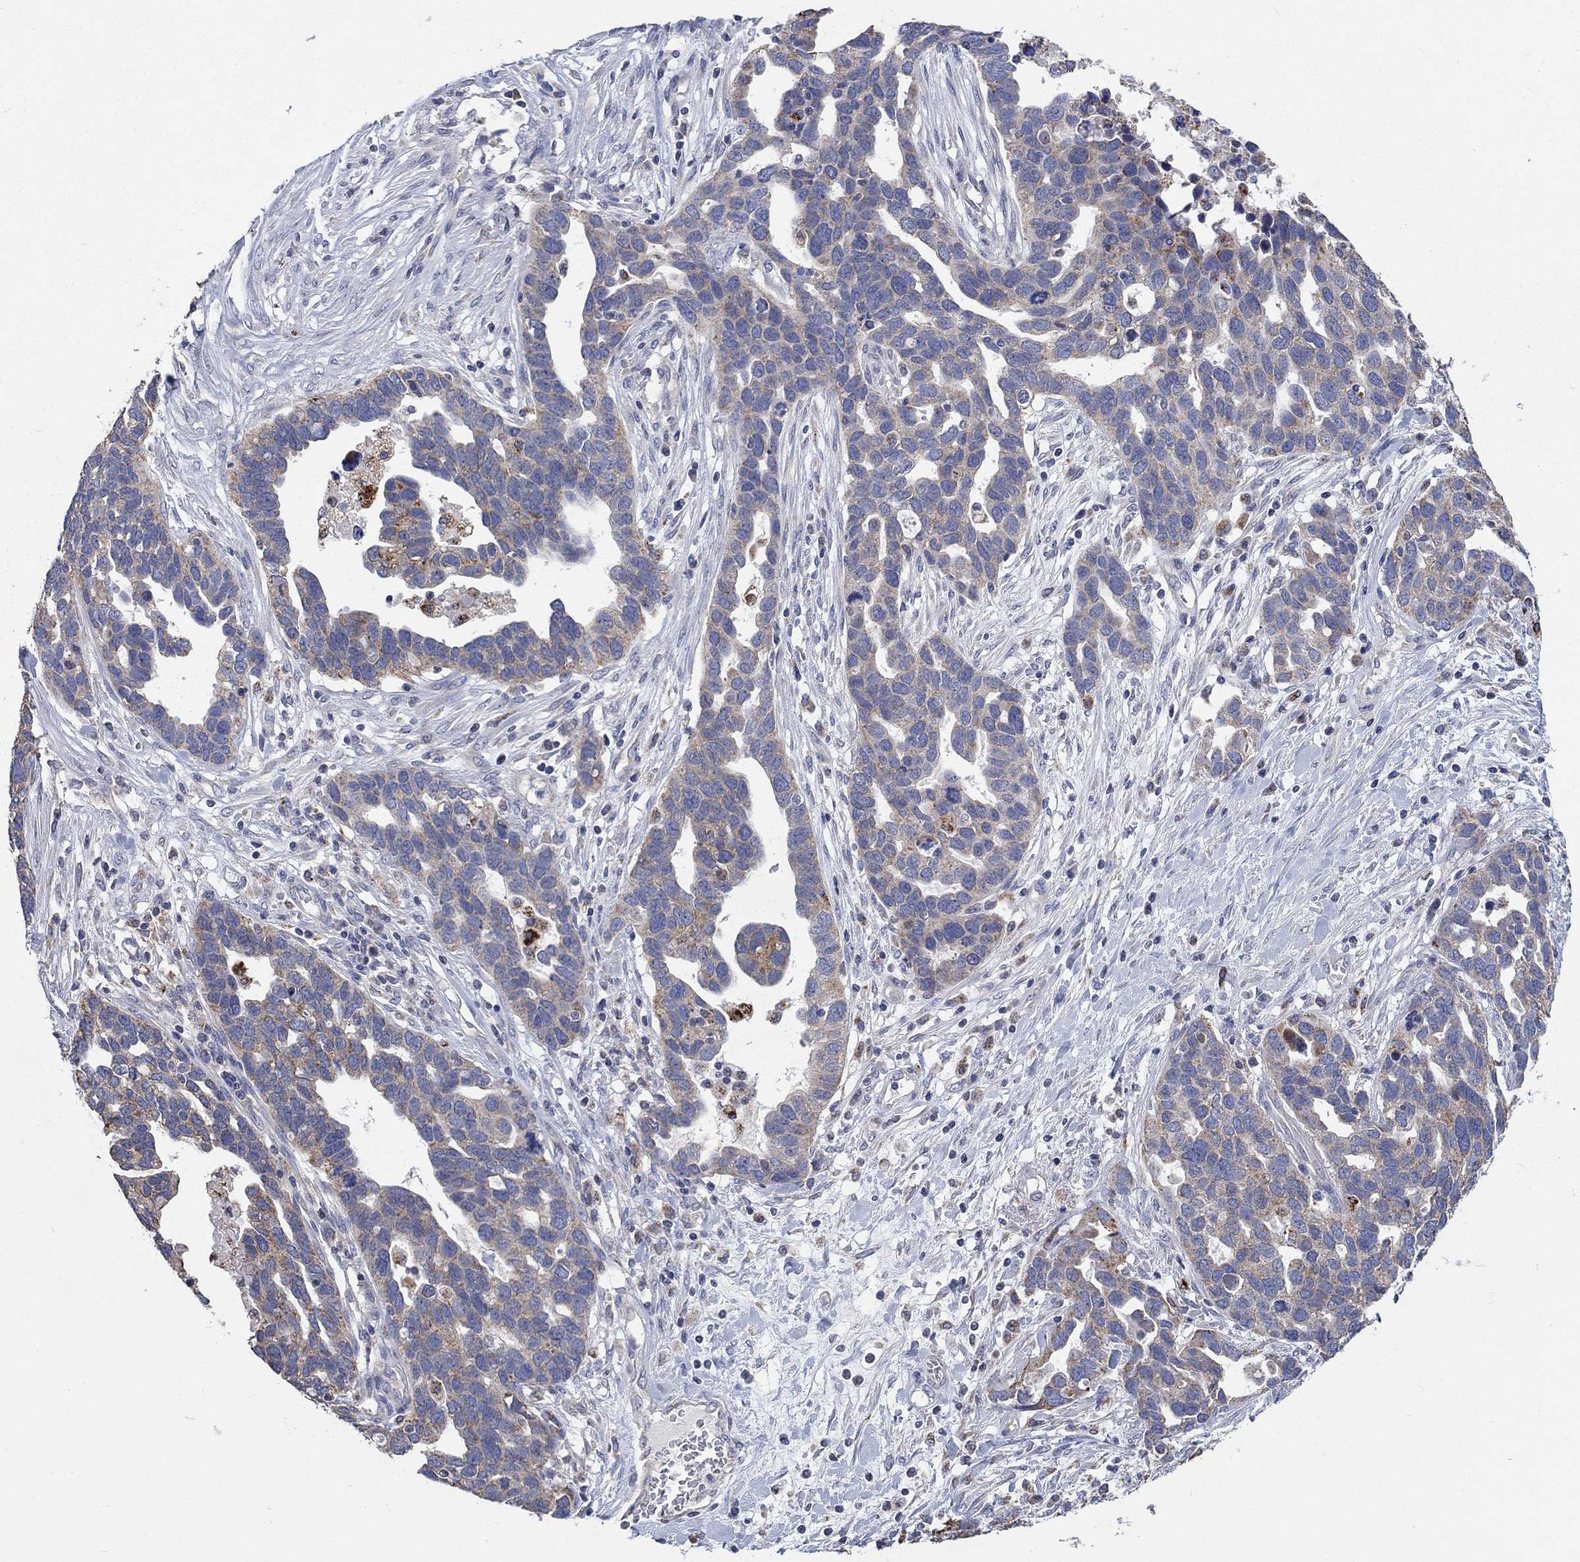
{"staining": {"intensity": "weak", "quantity": ">75%", "location": "cytoplasmic/membranous"}, "tissue": "ovarian cancer", "cell_type": "Tumor cells", "image_type": "cancer", "snomed": [{"axis": "morphology", "description": "Cystadenocarcinoma, serous, NOS"}, {"axis": "topography", "description": "Ovary"}], "caption": "This photomicrograph reveals immunohistochemistry staining of ovarian cancer (serous cystadenocarcinoma), with low weak cytoplasmic/membranous staining in about >75% of tumor cells.", "gene": "UGT8", "patient": {"sex": "female", "age": 54}}